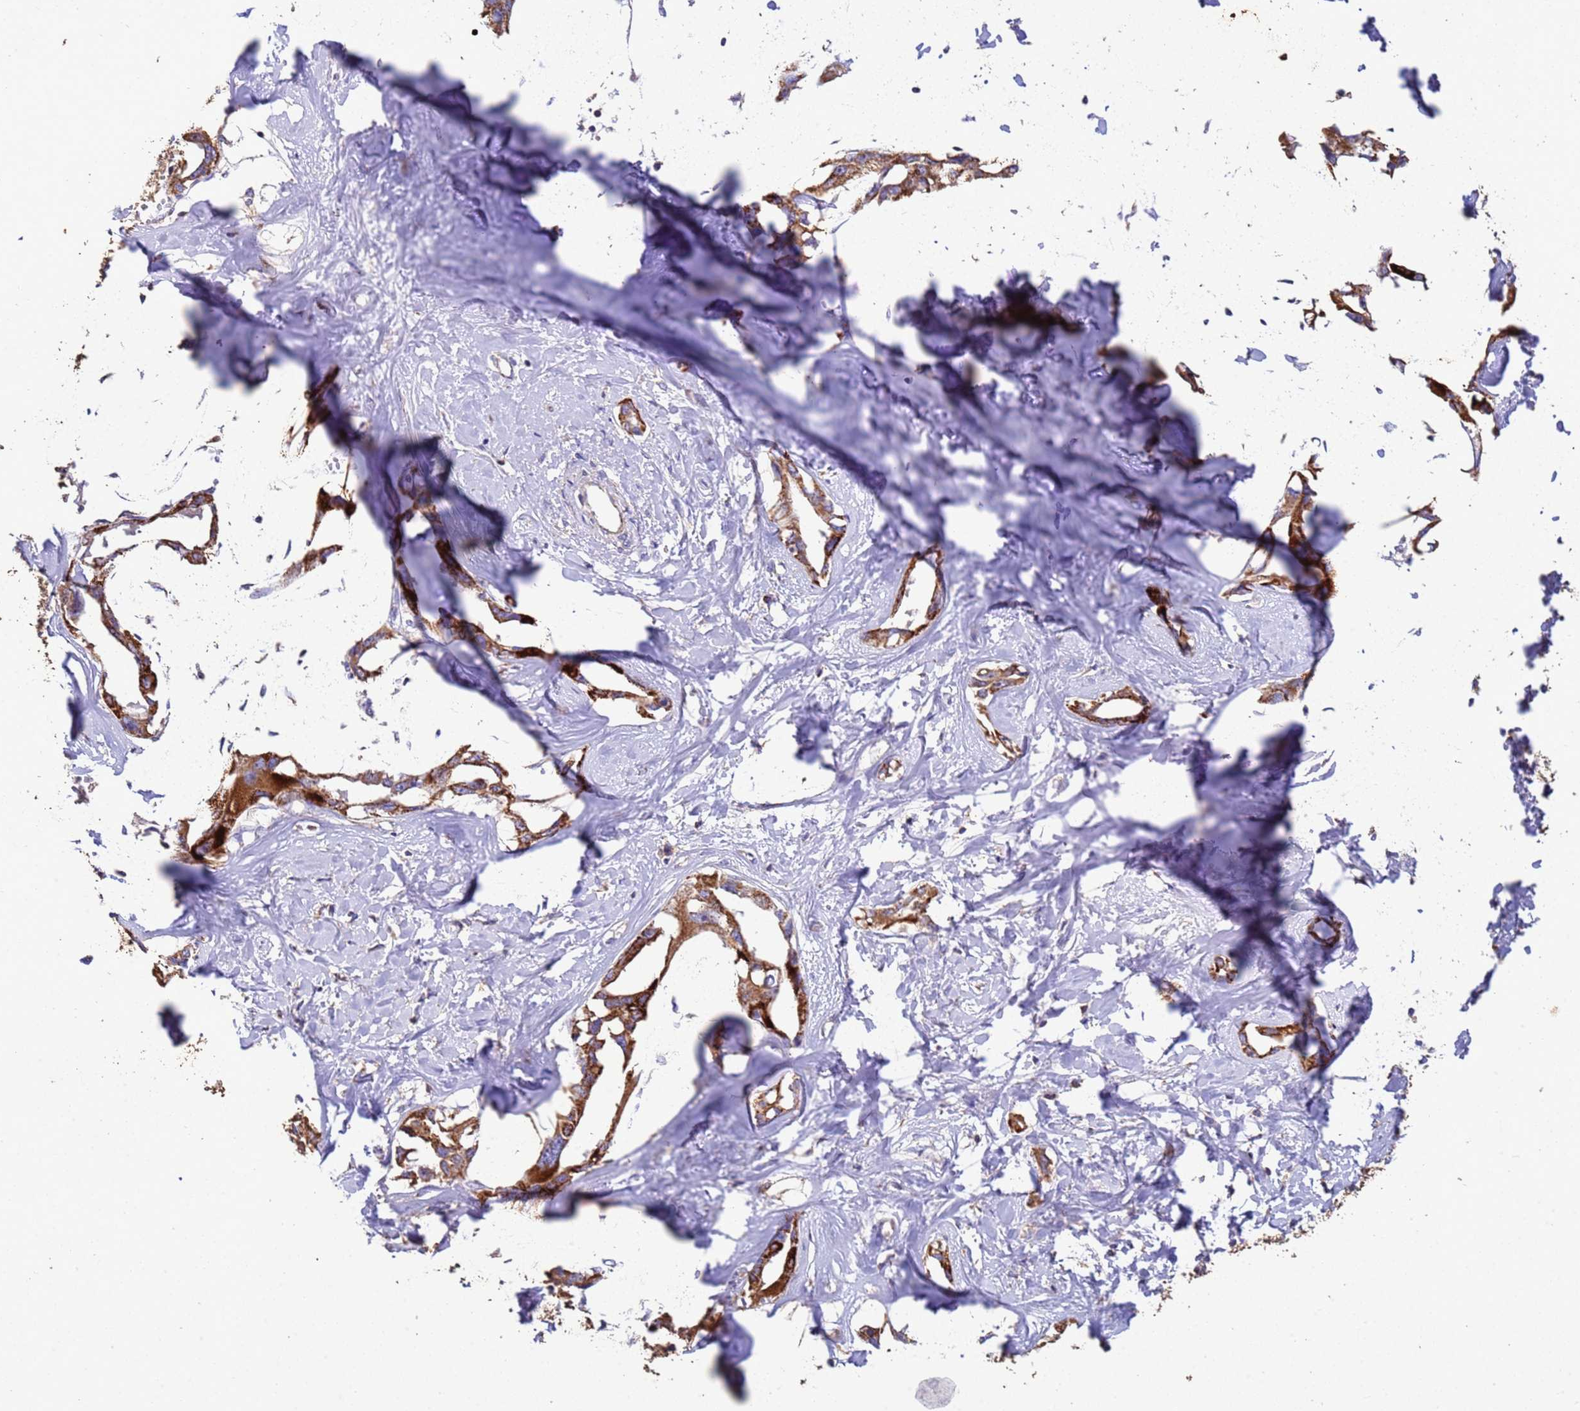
{"staining": {"intensity": "moderate", "quantity": ">75%", "location": "cytoplasmic/membranous"}, "tissue": "liver cancer", "cell_type": "Tumor cells", "image_type": "cancer", "snomed": [{"axis": "morphology", "description": "Cholangiocarcinoma"}, {"axis": "topography", "description": "Liver"}], "caption": "Immunohistochemistry of human liver cancer demonstrates medium levels of moderate cytoplasmic/membranous expression in approximately >75% of tumor cells.", "gene": "ZNFX1", "patient": {"sex": "male", "age": 59}}